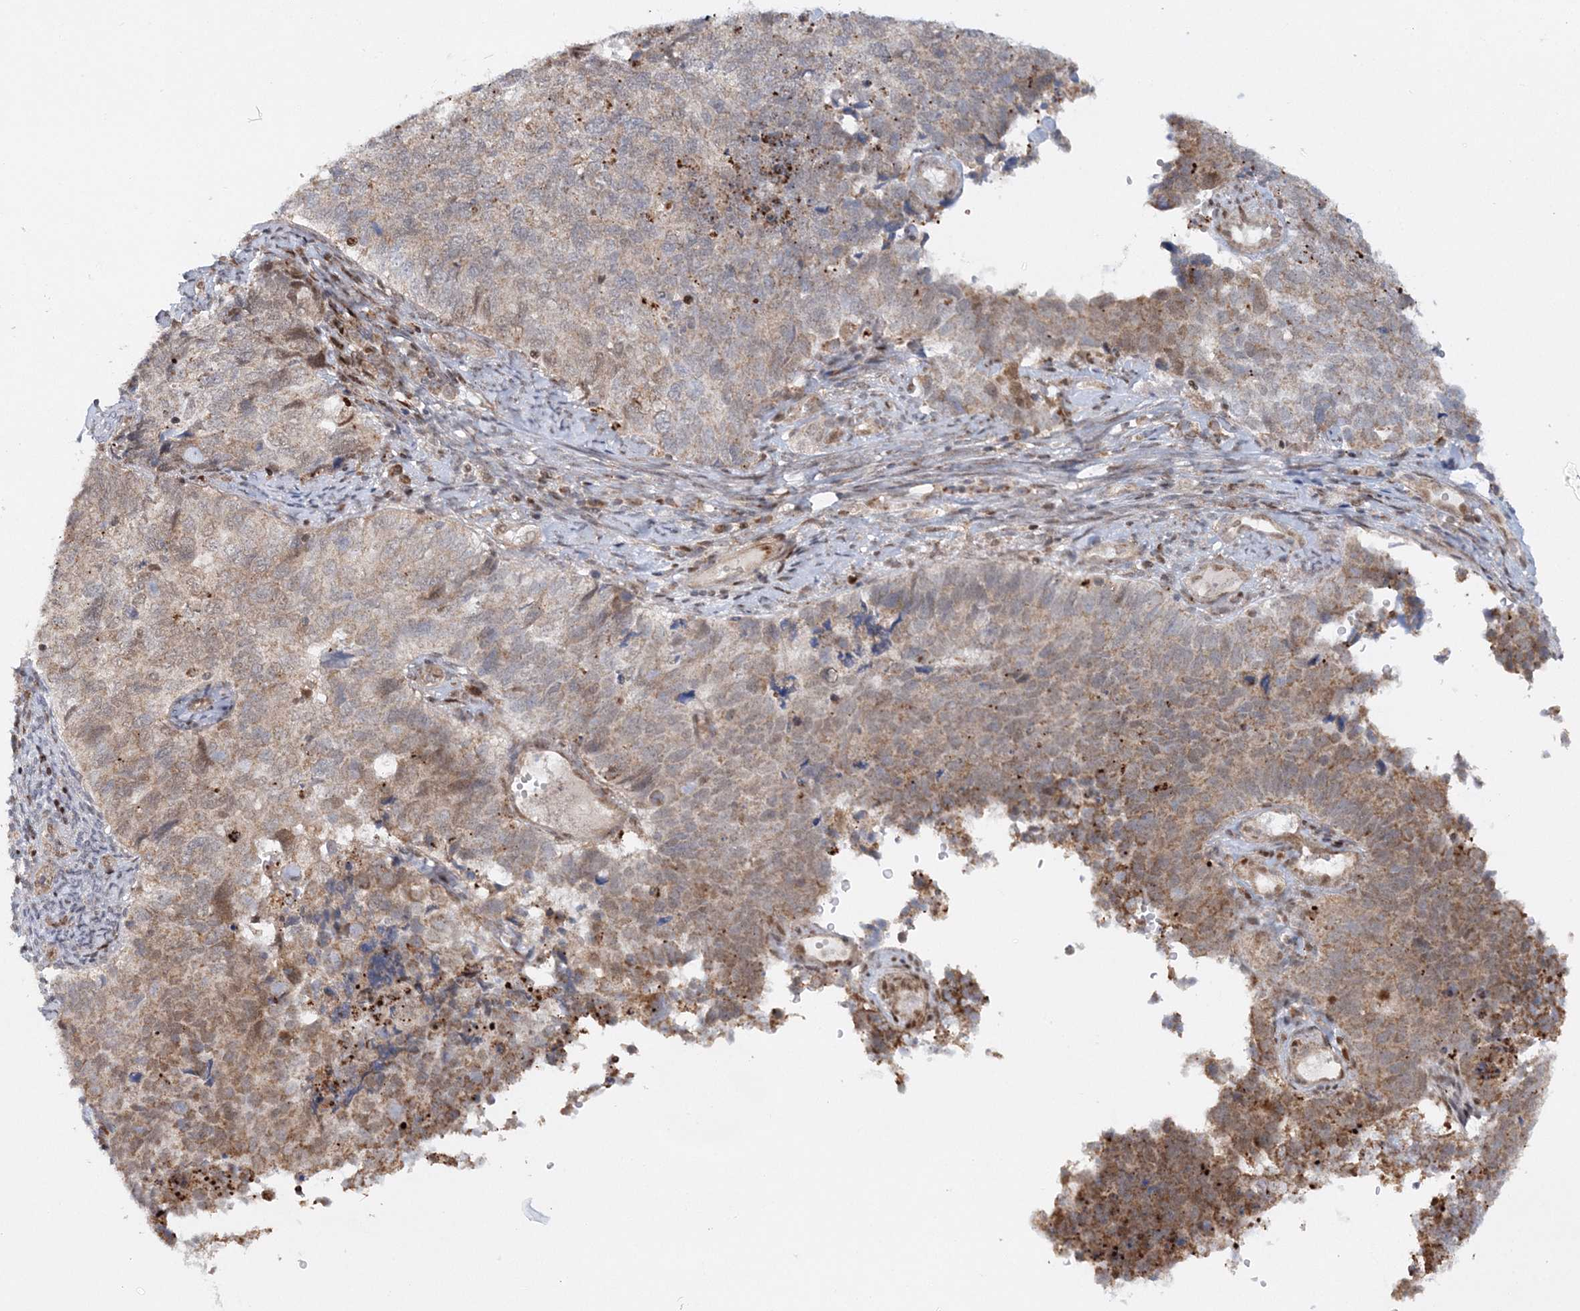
{"staining": {"intensity": "weak", "quantity": "25%-75%", "location": "cytoplasmic/membranous"}, "tissue": "cervical cancer", "cell_type": "Tumor cells", "image_type": "cancer", "snomed": [{"axis": "morphology", "description": "Squamous cell carcinoma, NOS"}, {"axis": "topography", "description": "Cervix"}], "caption": "Immunohistochemistry image of neoplastic tissue: human cervical squamous cell carcinoma stained using immunohistochemistry exhibits low levels of weak protein expression localized specifically in the cytoplasmic/membranous of tumor cells, appearing as a cytoplasmic/membranous brown color.", "gene": "RAB11FIP2", "patient": {"sex": "female", "age": 63}}